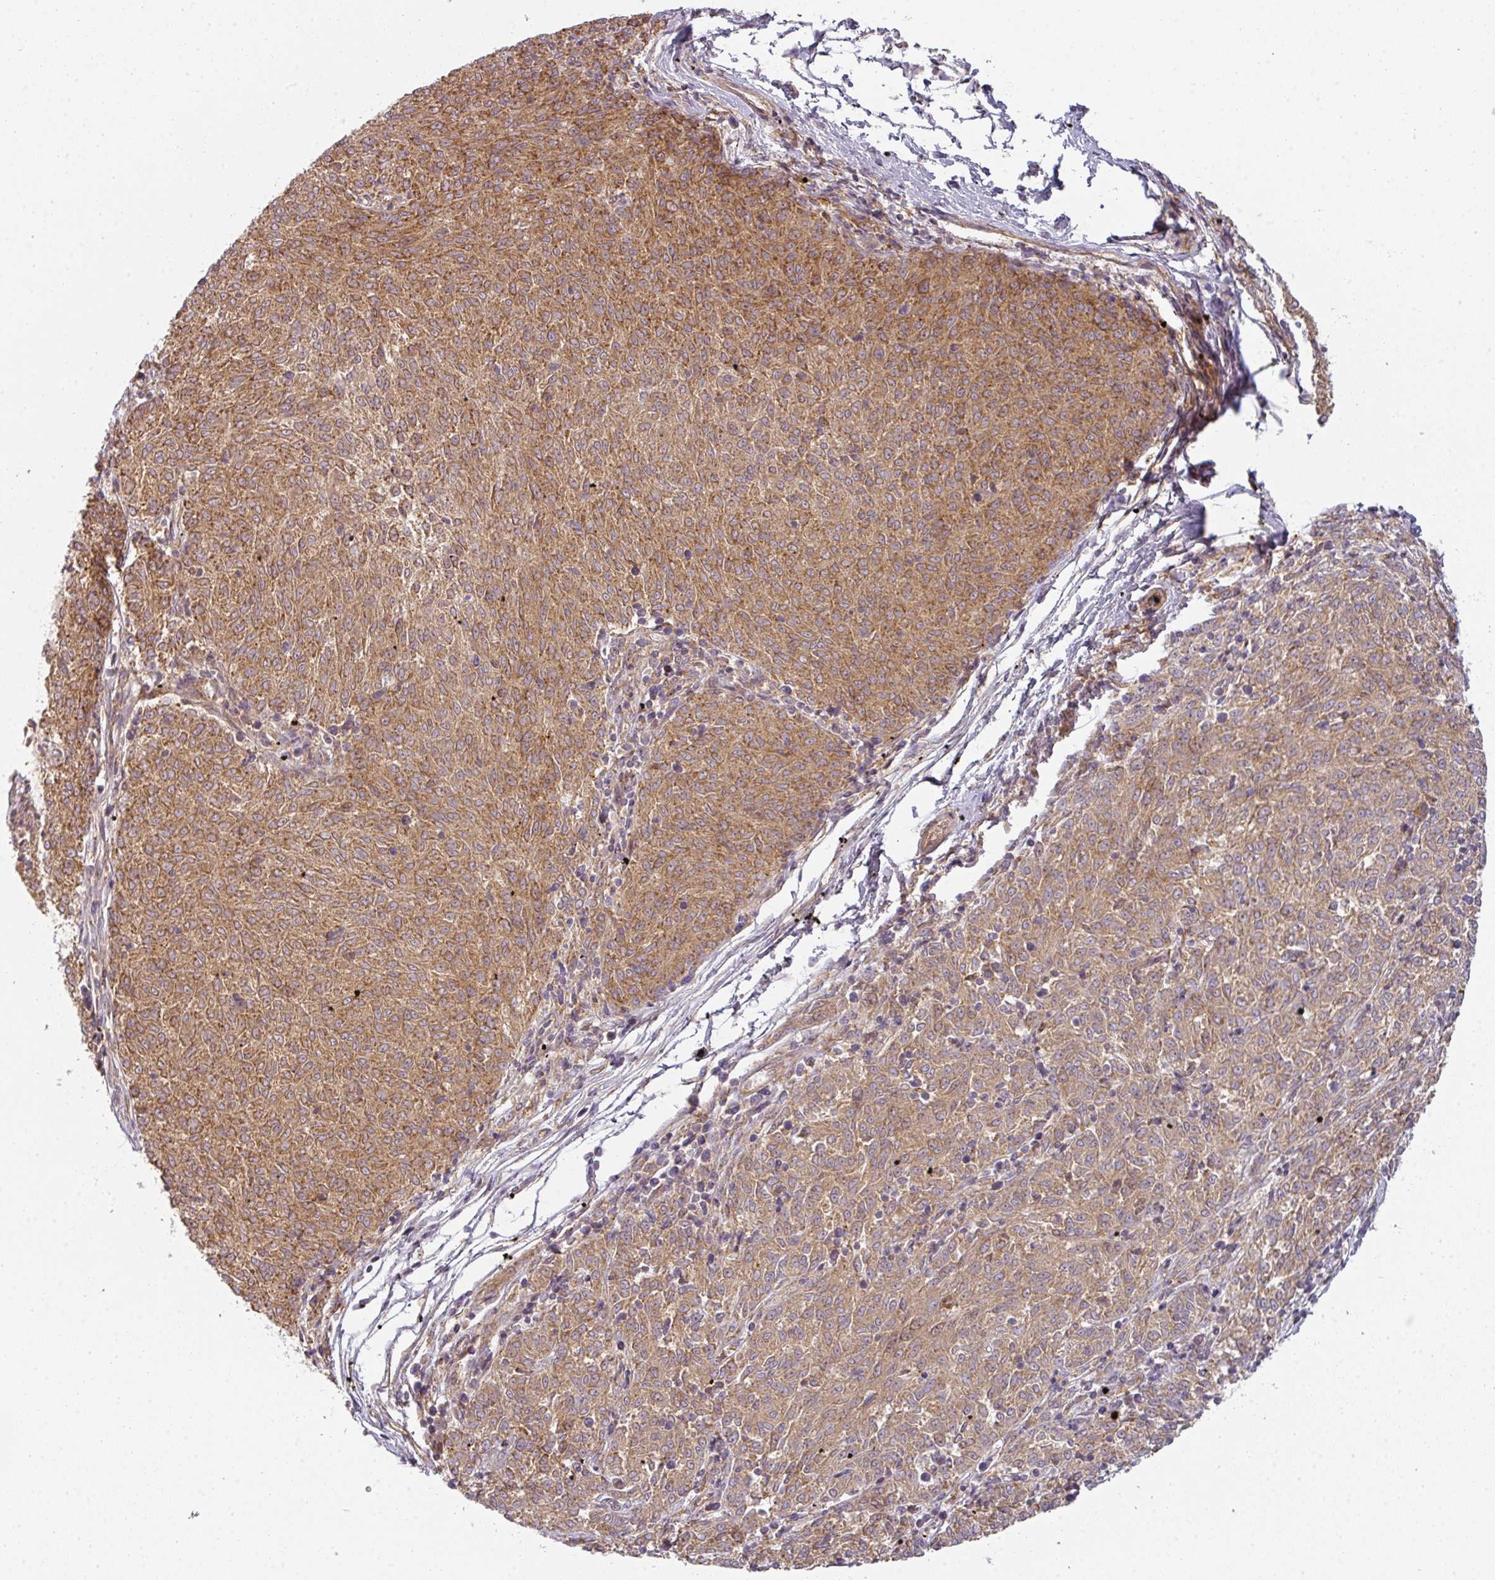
{"staining": {"intensity": "moderate", "quantity": "25%-75%", "location": "cytoplasmic/membranous"}, "tissue": "melanoma", "cell_type": "Tumor cells", "image_type": "cancer", "snomed": [{"axis": "morphology", "description": "Malignant melanoma, NOS"}, {"axis": "topography", "description": "Skin"}], "caption": "A high-resolution micrograph shows immunohistochemistry staining of malignant melanoma, which demonstrates moderate cytoplasmic/membranous staining in about 25%-75% of tumor cells.", "gene": "CNOT1", "patient": {"sex": "female", "age": 72}}